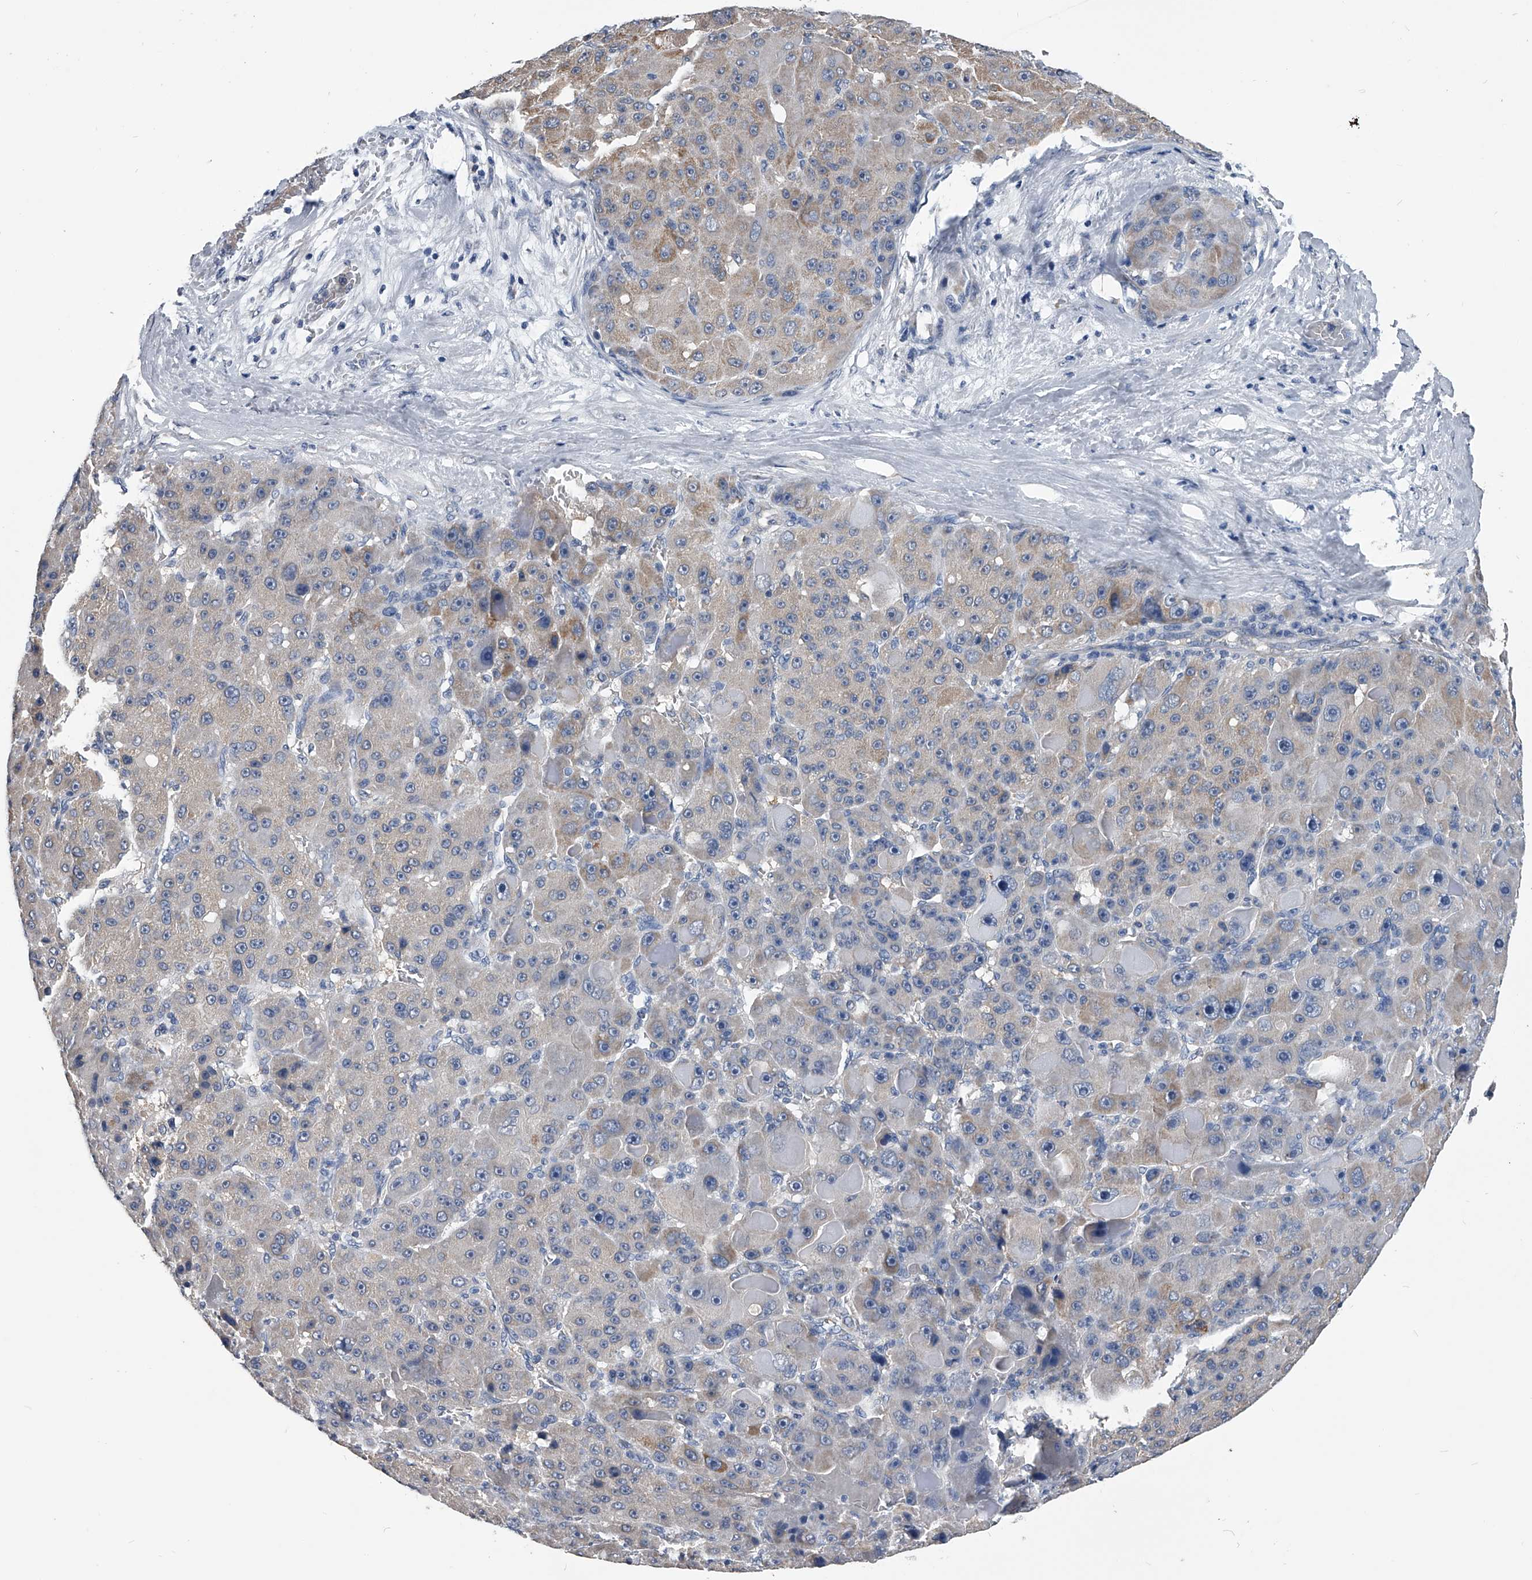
{"staining": {"intensity": "weak", "quantity": "<25%", "location": "cytoplasmic/membranous"}, "tissue": "liver cancer", "cell_type": "Tumor cells", "image_type": "cancer", "snomed": [{"axis": "morphology", "description": "Carcinoma, Hepatocellular, NOS"}, {"axis": "topography", "description": "Liver"}], "caption": "Immunohistochemistry (IHC) micrograph of liver hepatocellular carcinoma stained for a protein (brown), which demonstrates no positivity in tumor cells.", "gene": "OAT", "patient": {"sex": "male", "age": 76}}